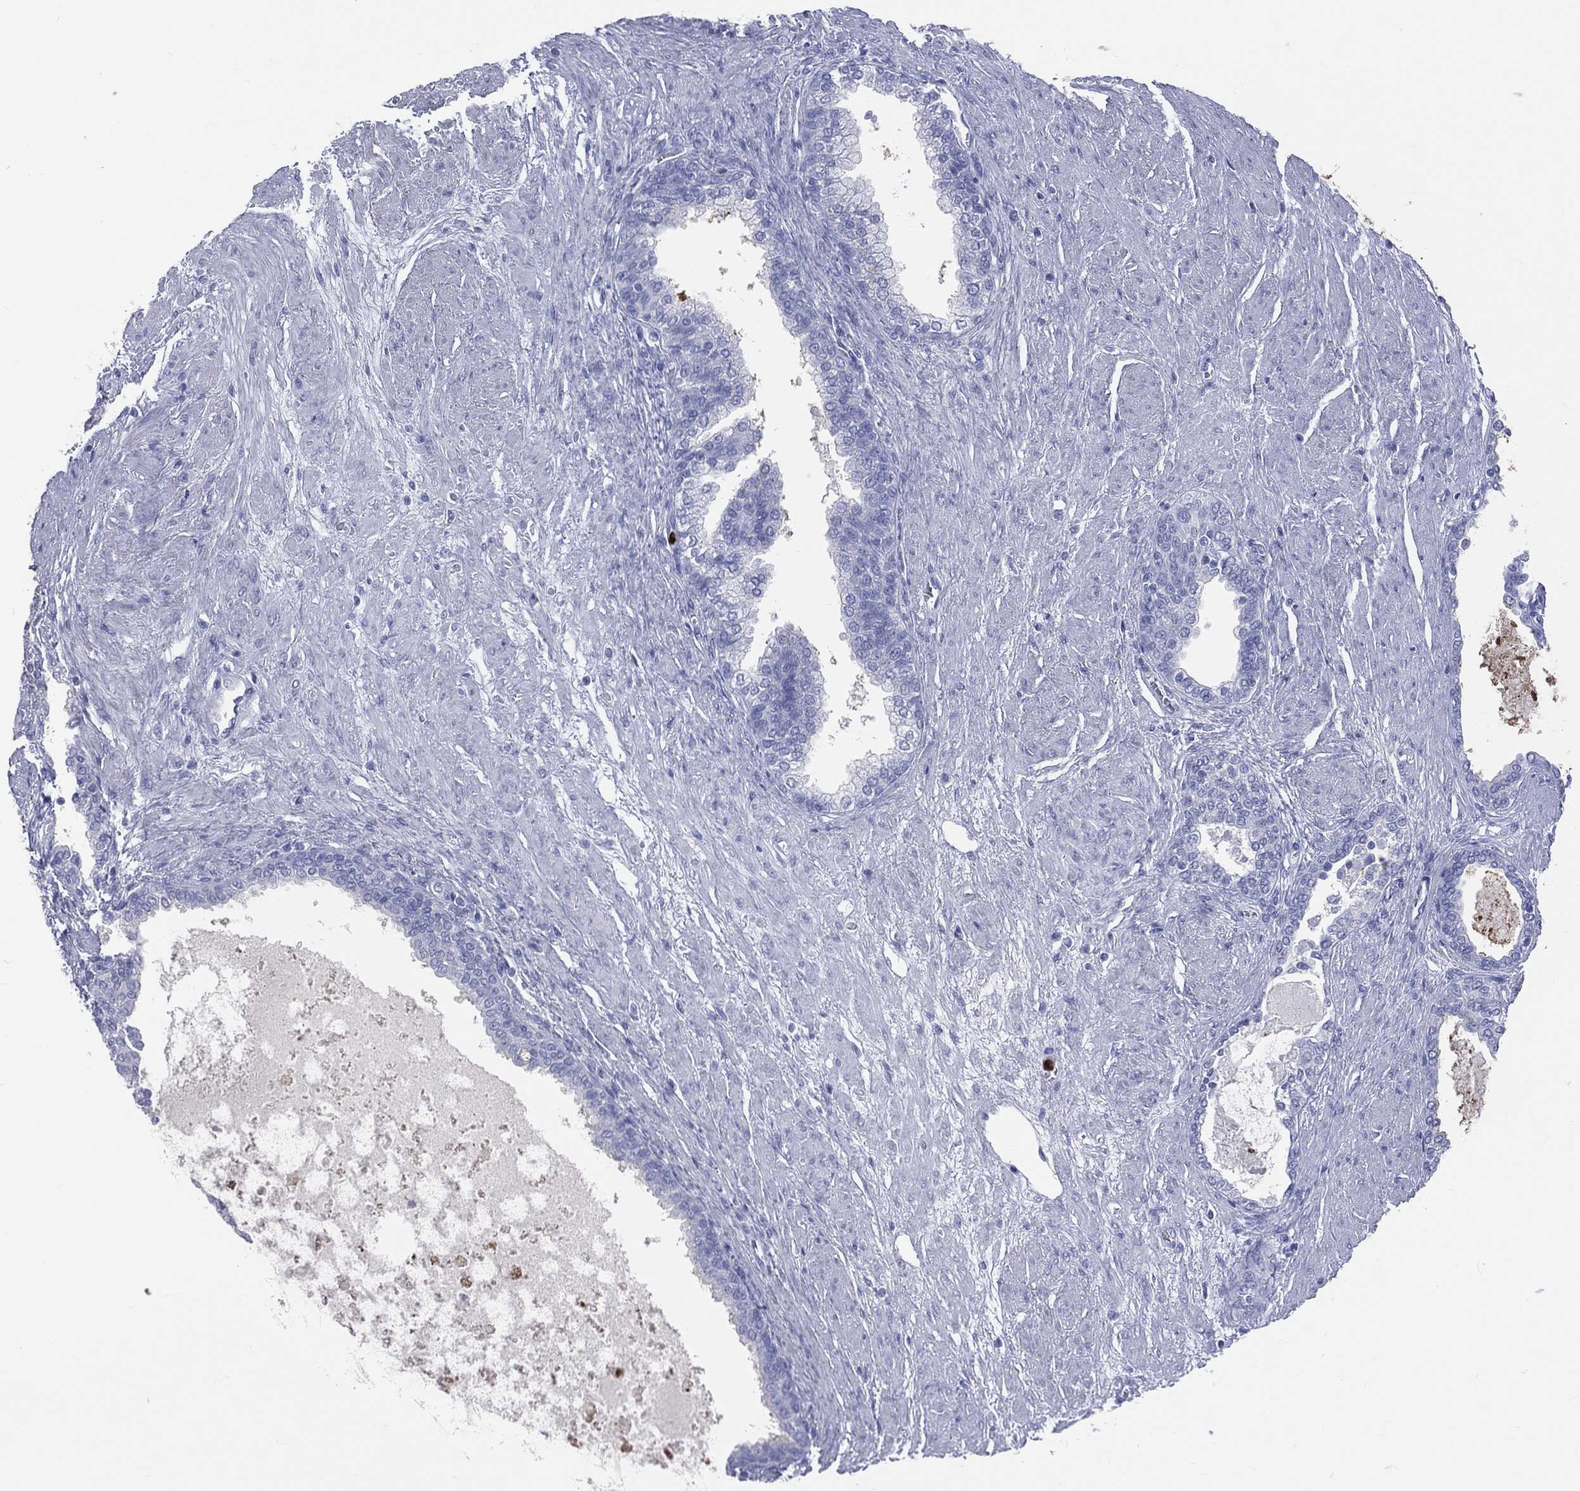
{"staining": {"intensity": "negative", "quantity": "none", "location": "none"}, "tissue": "prostate cancer", "cell_type": "Tumor cells", "image_type": "cancer", "snomed": [{"axis": "morphology", "description": "Adenocarcinoma, NOS"}, {"axis": "topography", "description": "Prostate and seminal vesicle, NOS"}, {"axis": "topography", "description": "Prostate"}], "caption": "Immunohistochemistry of prostate cancer (adenocarcinoma) shows no staining in tumor cells.", "gene": "PGLYRP1", "patient": {"sex": "male", "age": 62}}